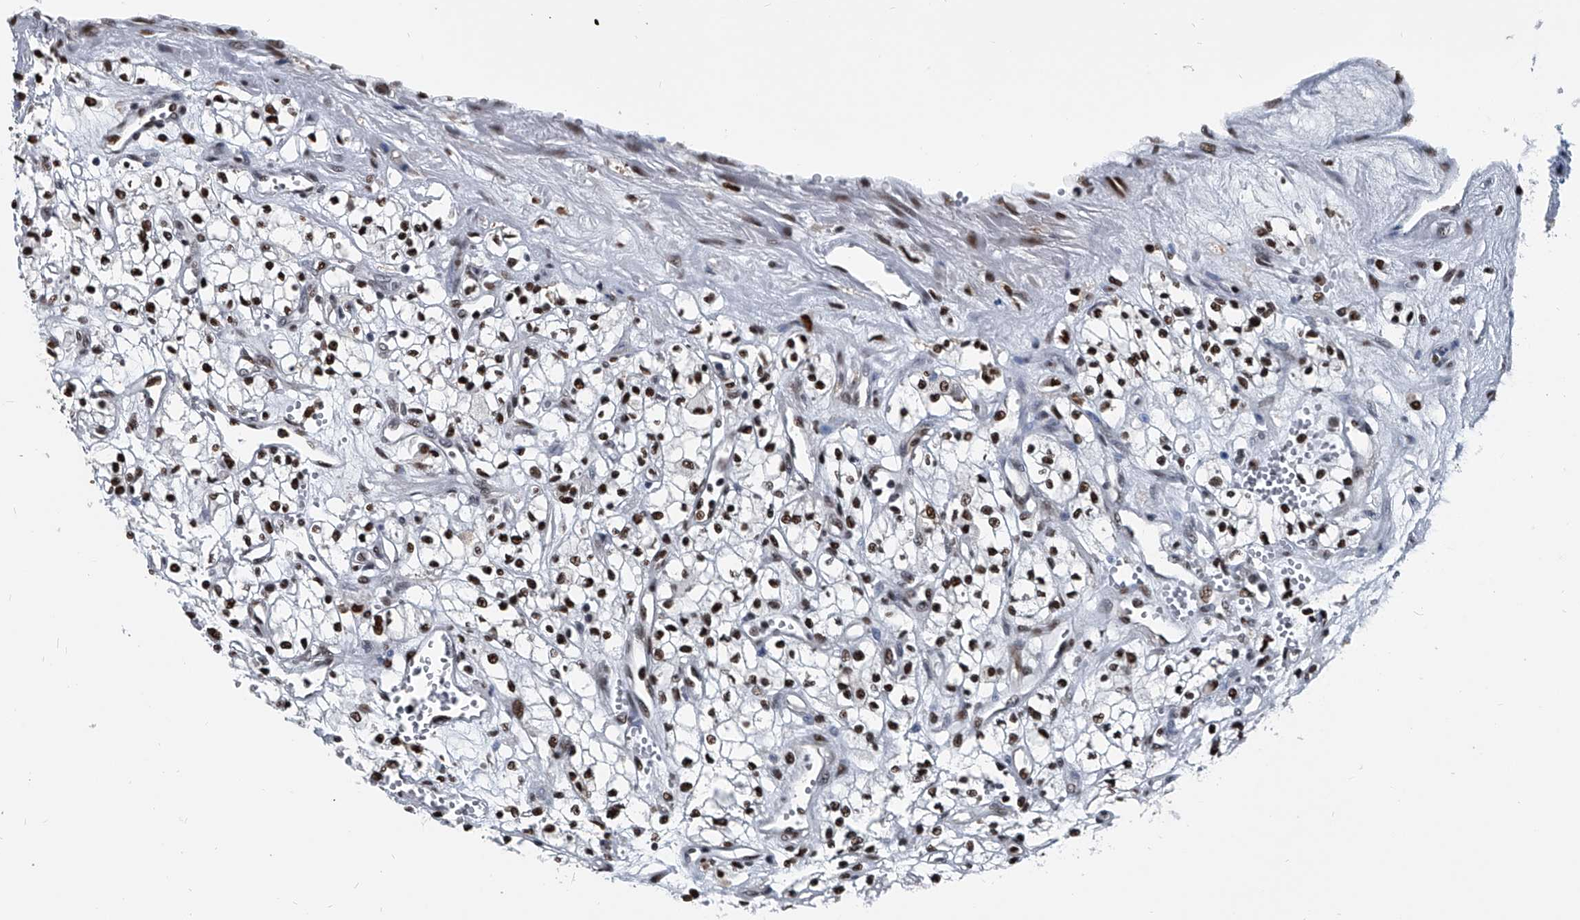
{"staining": {"intensity": "moderate", "quantity": ">75%", "location": "nuclear"}, "tissue": "renal cancer", "cell_type": "Tumor cells", "image_type": "cancer", "snomed": [{"axis": "morphology", "description": "Adenocarcinoma, NOS"}, {"axis": "topography", "description": "Kidney"}], "caption": "A high-resolution micrograph shows IHC staining of renal cancer, which exhibits moderate nuclear expression in about >75% of tumor cells.", "gene": "FKBP5", "patient": {"sex": "male", "age": 59}}